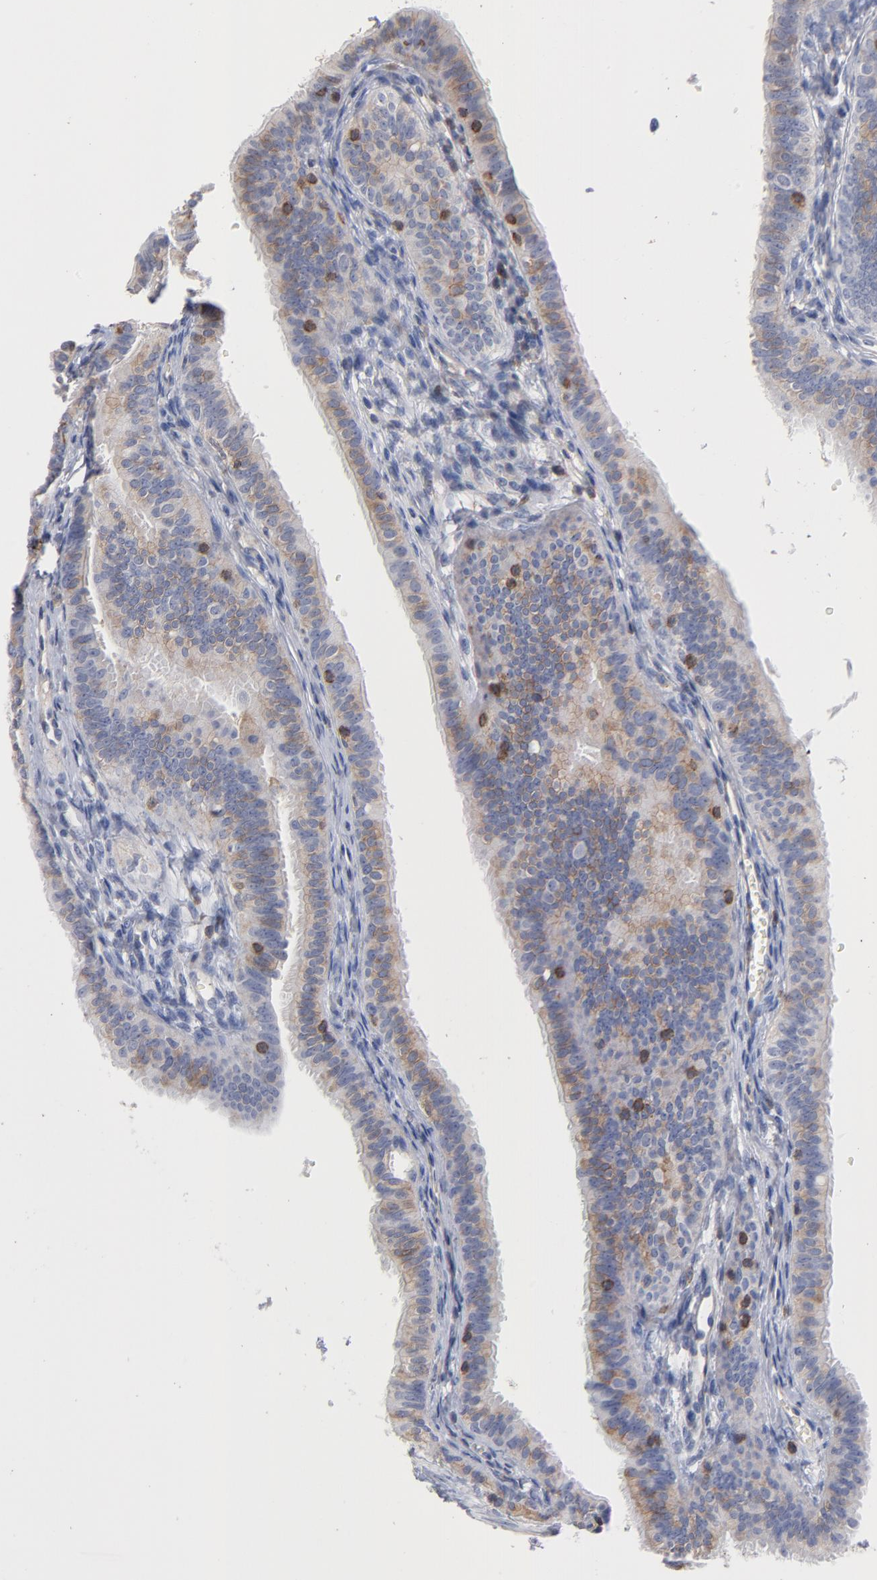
{"staining": {"intensity": "weak", "quantity": "25%-75%", "location": "cytoplasmic/membranous"}, "tissue": "fallopian tube", "cell_type": "Glandular cells", "image_type": "normal", "snomed": [{"axis": "morphology", "description": "Normal tissue, NOS"}, {"axis": "morphology", "description": "Dermoid, NOS"}, {"axis": "topography", "description": "Fallopian tube"}], "caption": "Immunohistochemistry (IHC) of benign fallopian tube reveals low levels of weak cytoplasmic/membranous expression in about 25%-75% of glandular cells. Using DAB (3,3'-diaminobenzidine) (brown) and hematoxylin (blue) stains, captured at high magnification using brightfield microscopy.", "gene": "PDLIM2", "patient": {"sex": "female", "age": 33}}